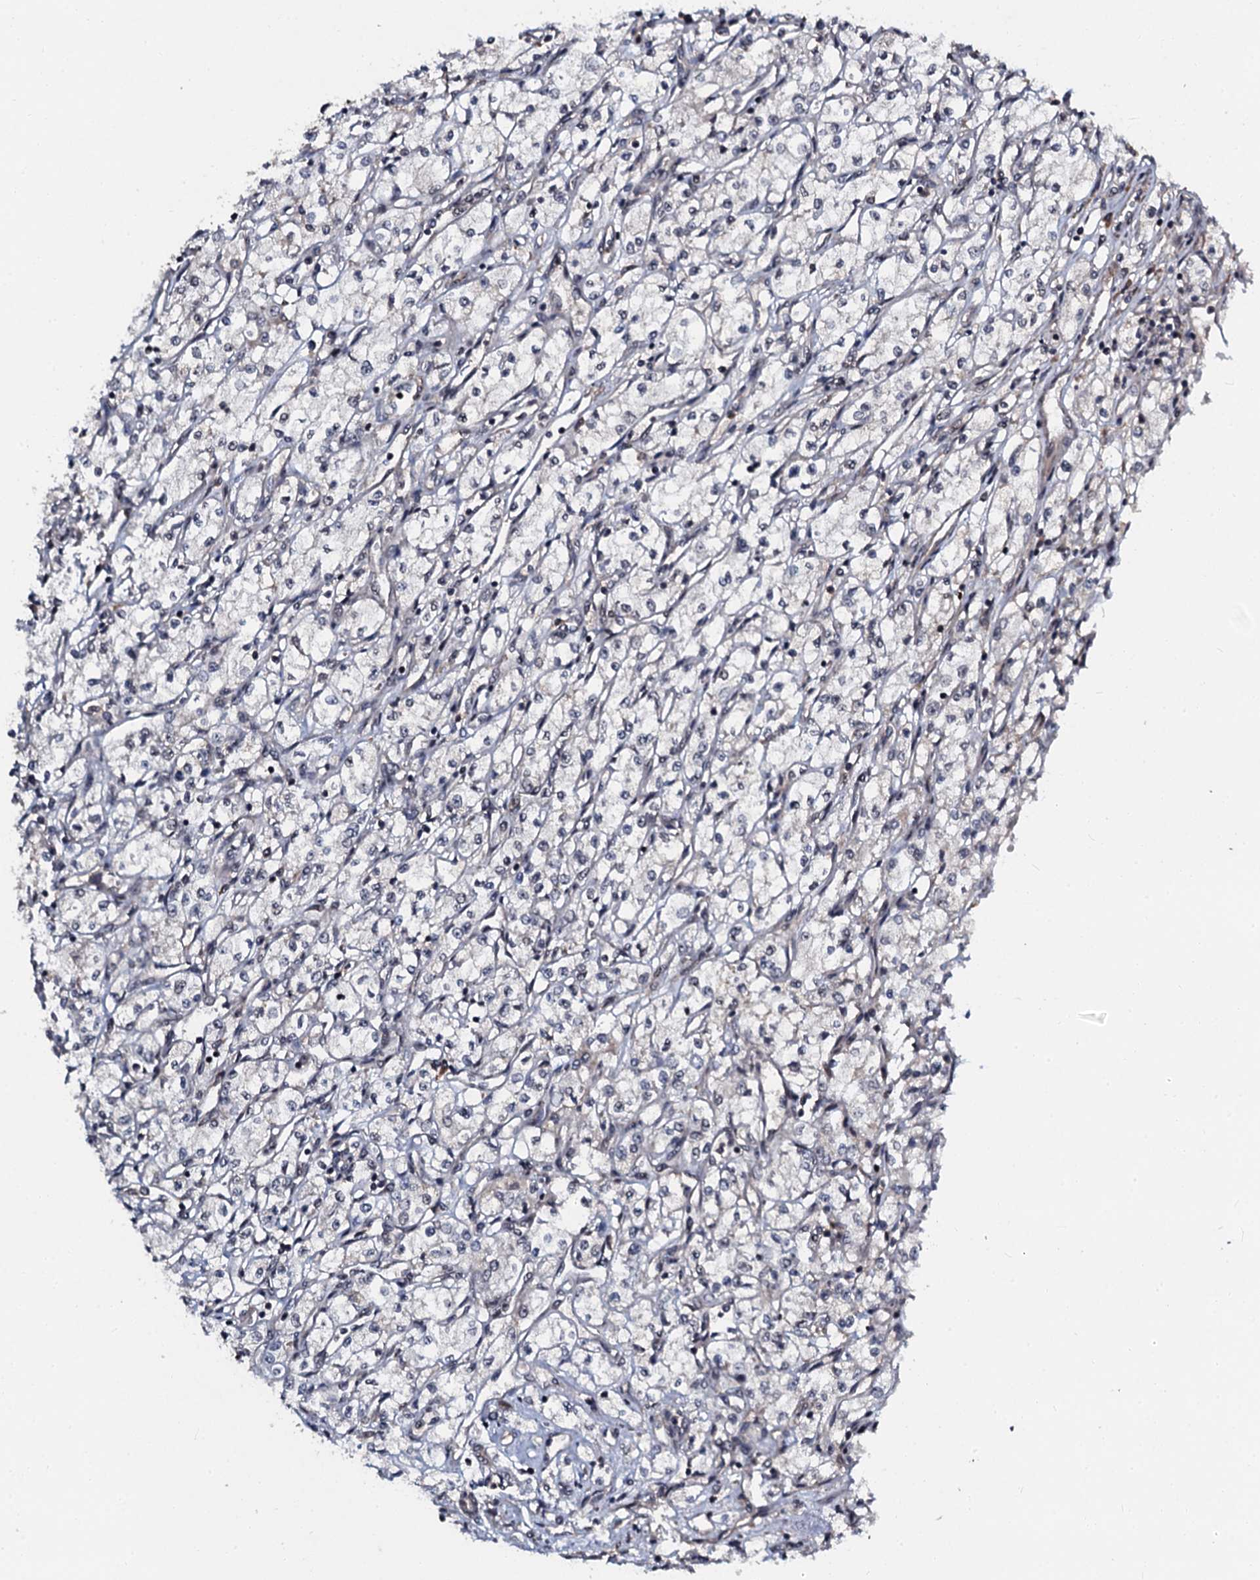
{"staining": {"intensity": "negative", "quantity": "none", "location": "none"}, "tissue": "renal cancer", "cell_type": "Tumor cells", "image_type": "cancer", "snomed": [{"axis": "morphology", "description": "Adenocarcinoma, NOS"}, {"axis": "topography", "description": "Kidney"}], "caption": "There is no significant positivity in tumor cells of renal adenocarcinoma.", "gene": "N4BP1", "patient": {"sex": "male", "age": 59}}